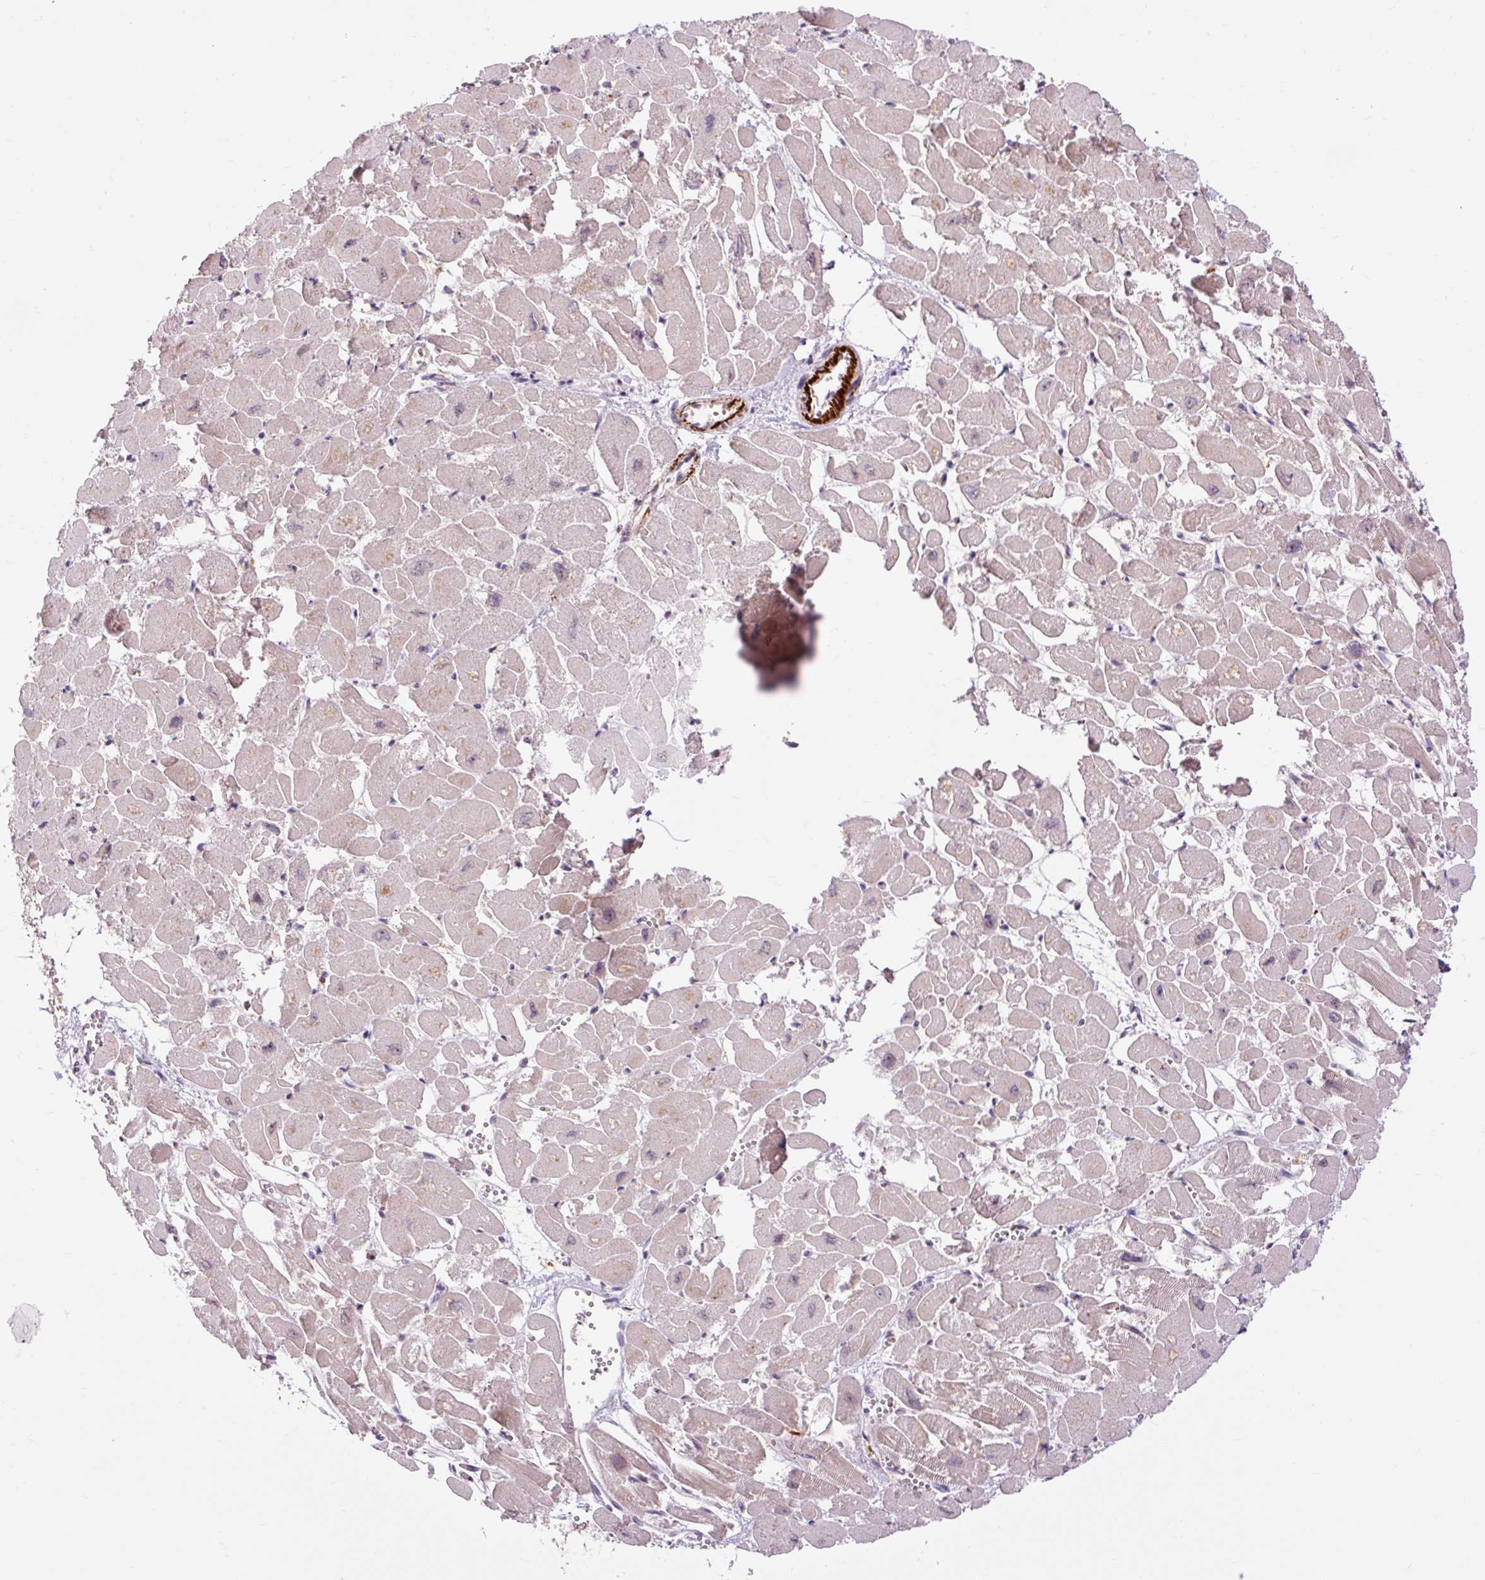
{"staining": {"intensity": "moderate", "quantity": "25%-75%", "location": "cytoplasmic/membranous"}, "tissue": "heart muscle", "cell_type": "Cardiomyocytes", "image_type": "normal", "snomed": [{"axis": "morphology", "description": "Normal tissue, NOS"}, {"axis": "topography", "description": "Heart"}], "caption": "Immunohistochemistry (IHC) photomicrograph of normal human heart muscle stained for a protein (brown), which demonstrates medium levels of moderate cytoplasmic/membranous expression in approximately 25%-75% of cardiomyocytes.", "gene": "CEBPZ", "patient": {"sex": "male", "age": 54}}